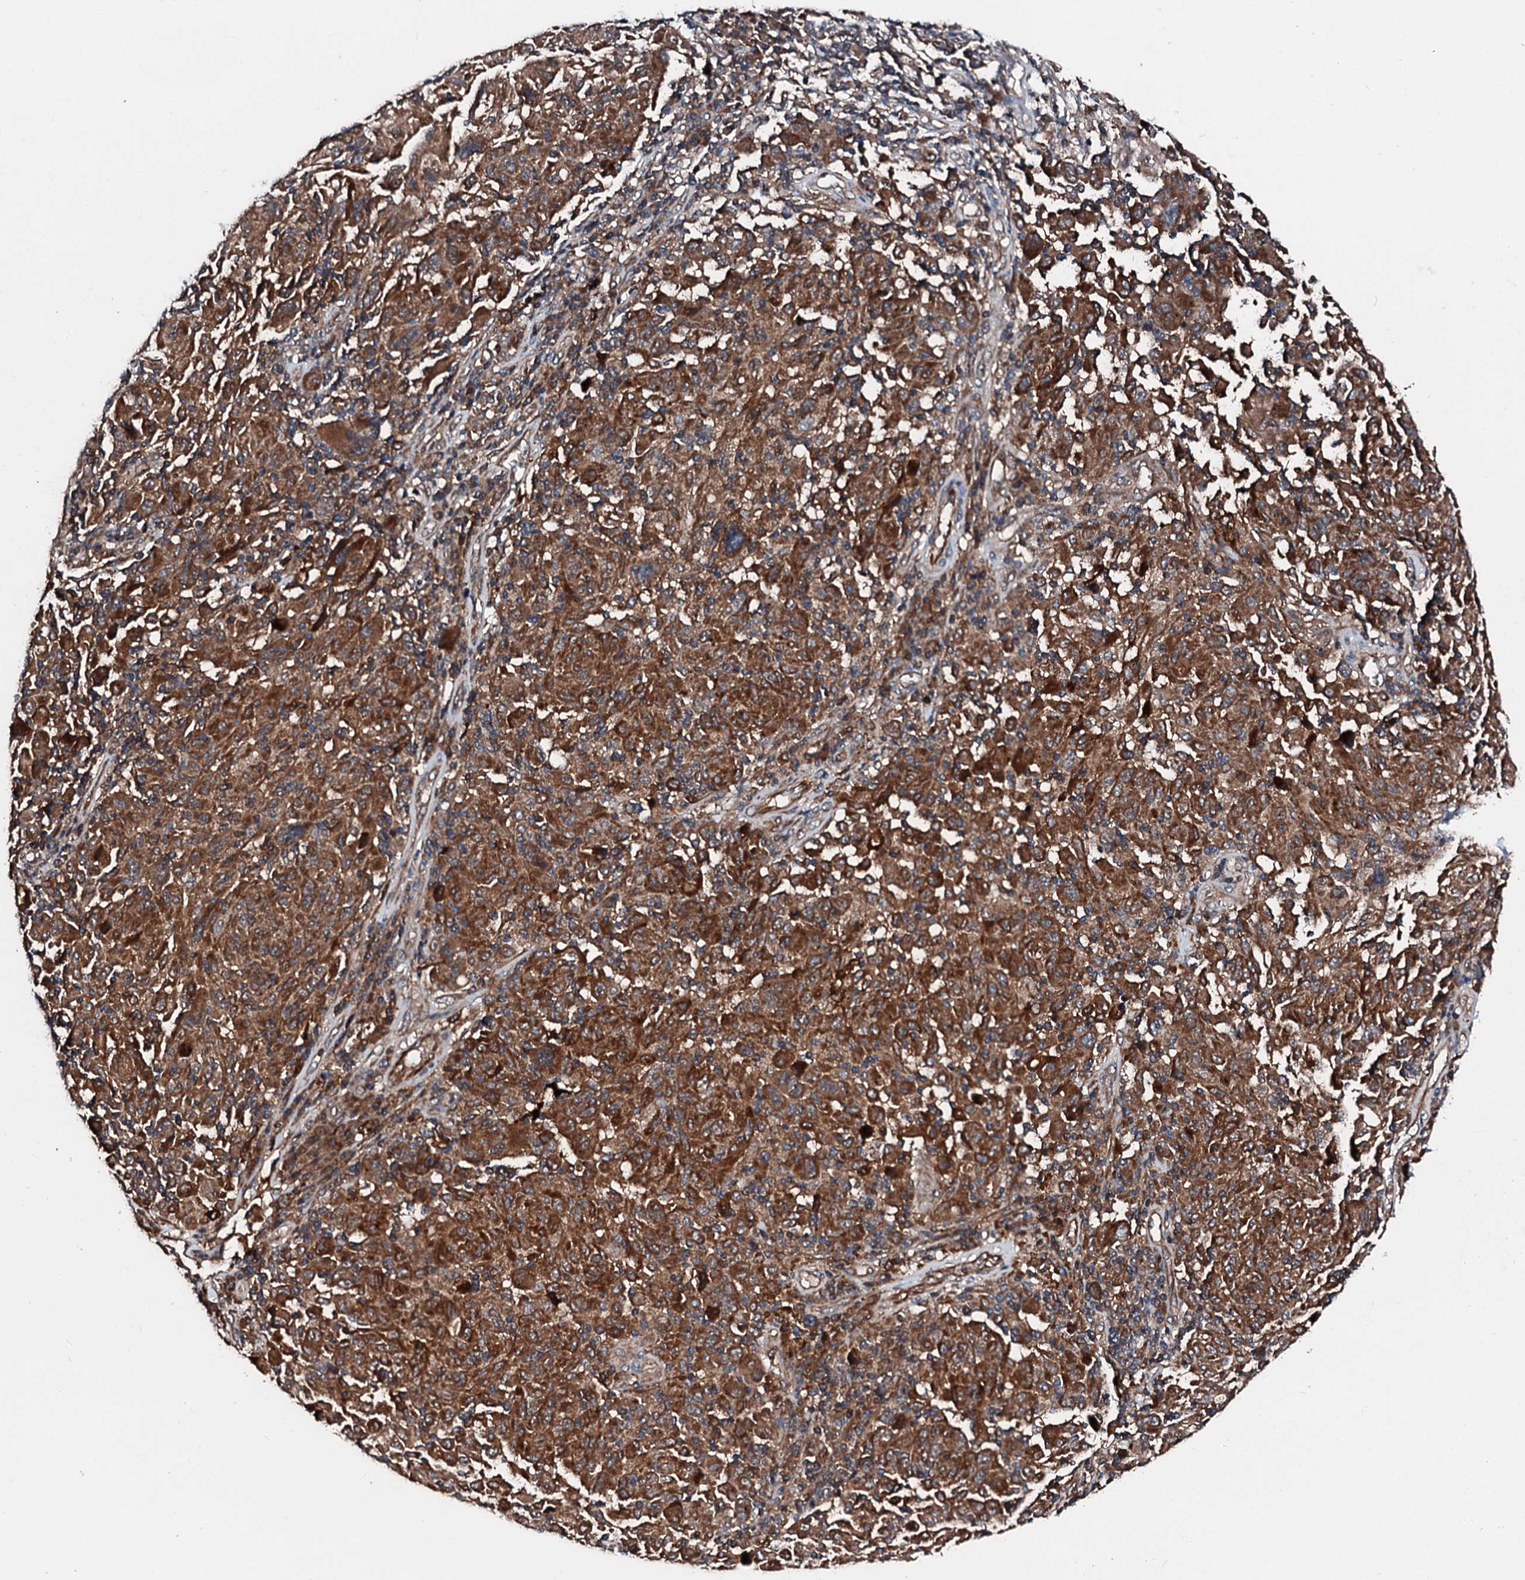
{"staining": {"intensity": "strong", "quantity": ">75%", "location": "cytoplasmic/membranous"}, "tissue": "melanoma", "cell_type": "Tumor cells", "image_type": "cancer", "snomed": [{"axis": "morphology", "description": "Malignant melanoma, NOS"}, {"axis": "topography", "description": "Skin"}], "caption": "About >75% of tumor cells in malignant melanoma demonstrate strong cytoplasmic/membranous protein positivity as visualized by brown immunohistochemical staining.", "gene": "FGD4", "patient": {"sex": "male", "age": 53}}